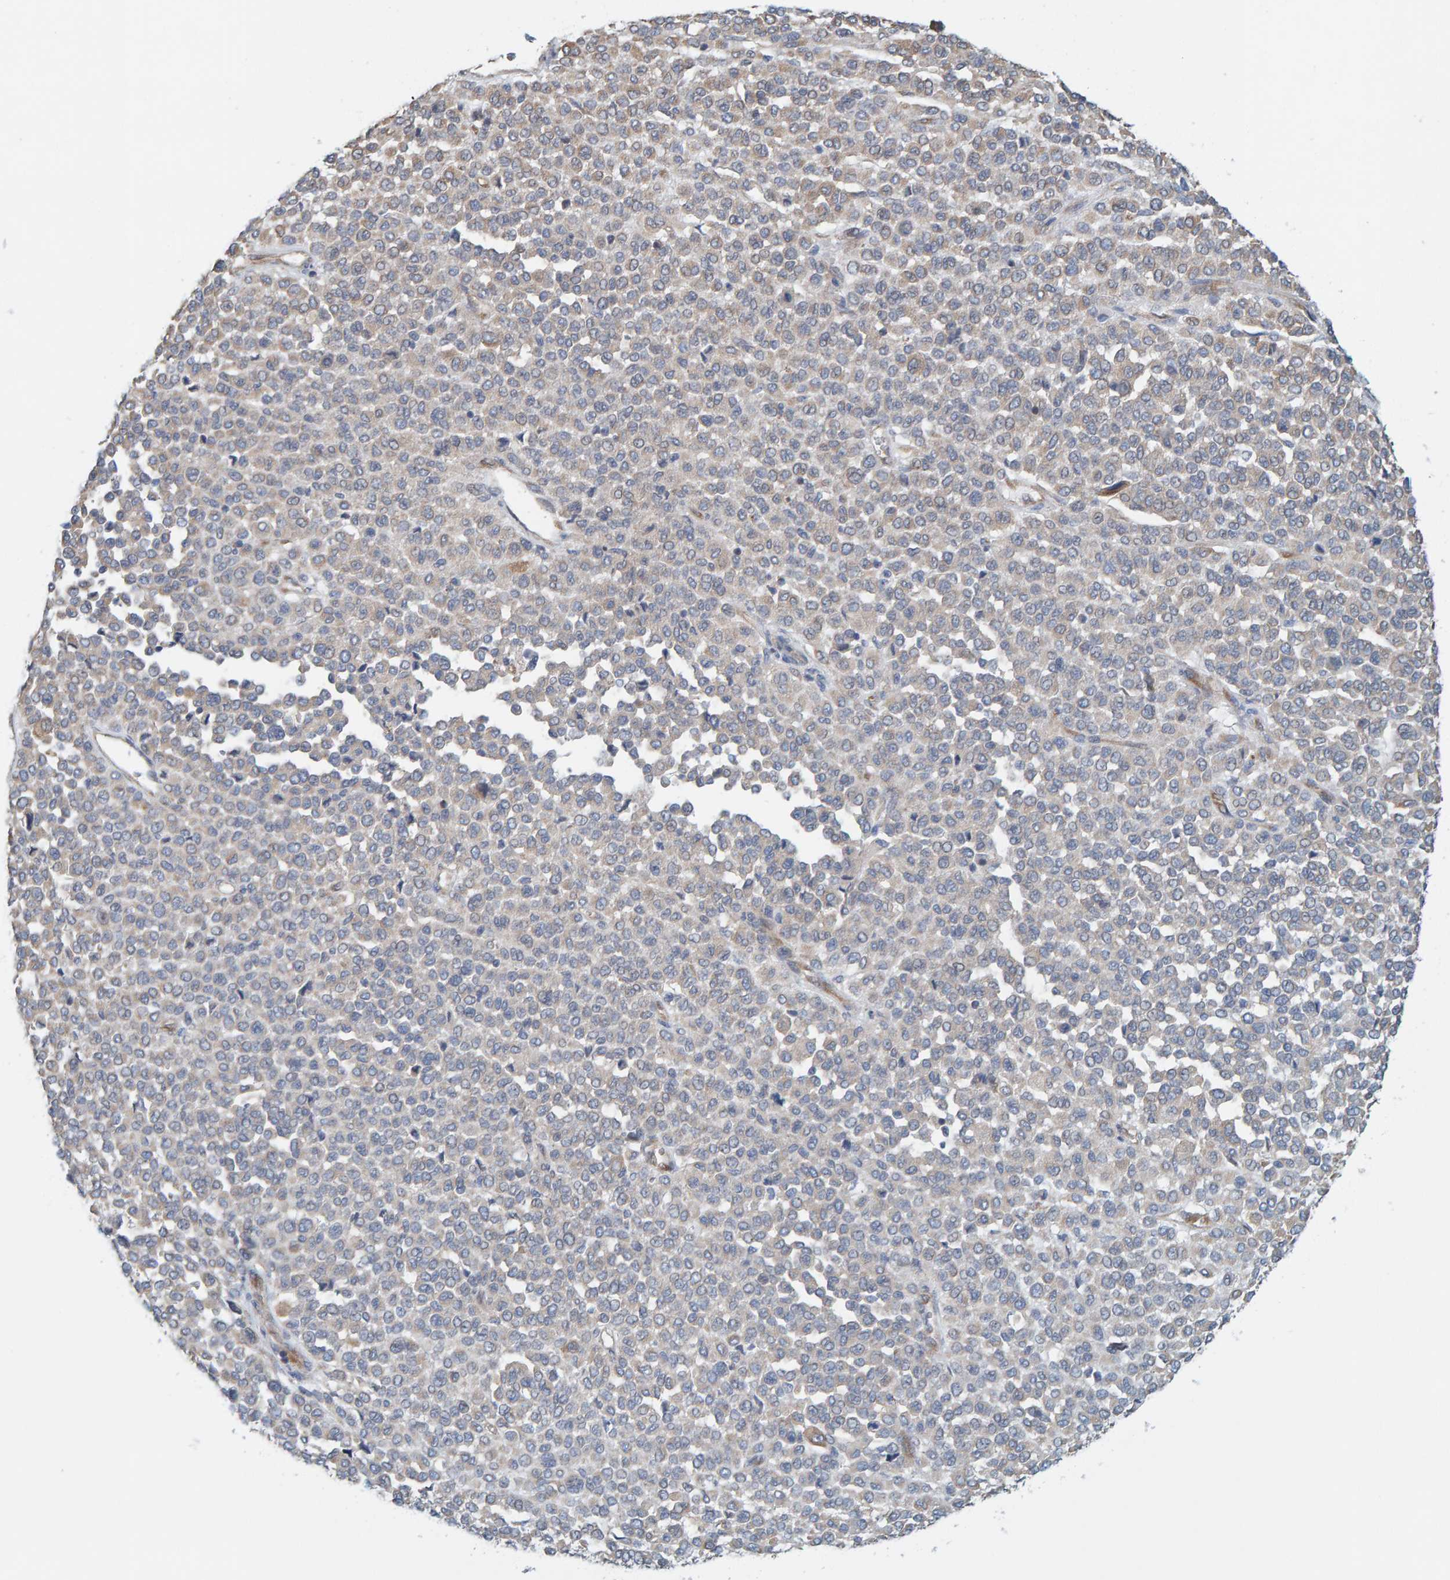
{"staining": {"intensity": "weak", "quantity": "<25%", "location": "cytoplasmic/membranous"}, "tissue": "melanoma", "cell_type": "Tumor cells", "image_type": "cancer", "snomed": [{"axis": "morphology", "description": "Malignant melanoma, Metastatic site"}, {"axis": "topography", "description": "Pancreas"}], "caption": "Immunohistochemistry image of malignant melanoma (metastatic site) stained for a protein (brown), which demonstrates no expression in tumor cells.", "gene": "PRKD2", "patient": {"sex": "female", "age": 30}}